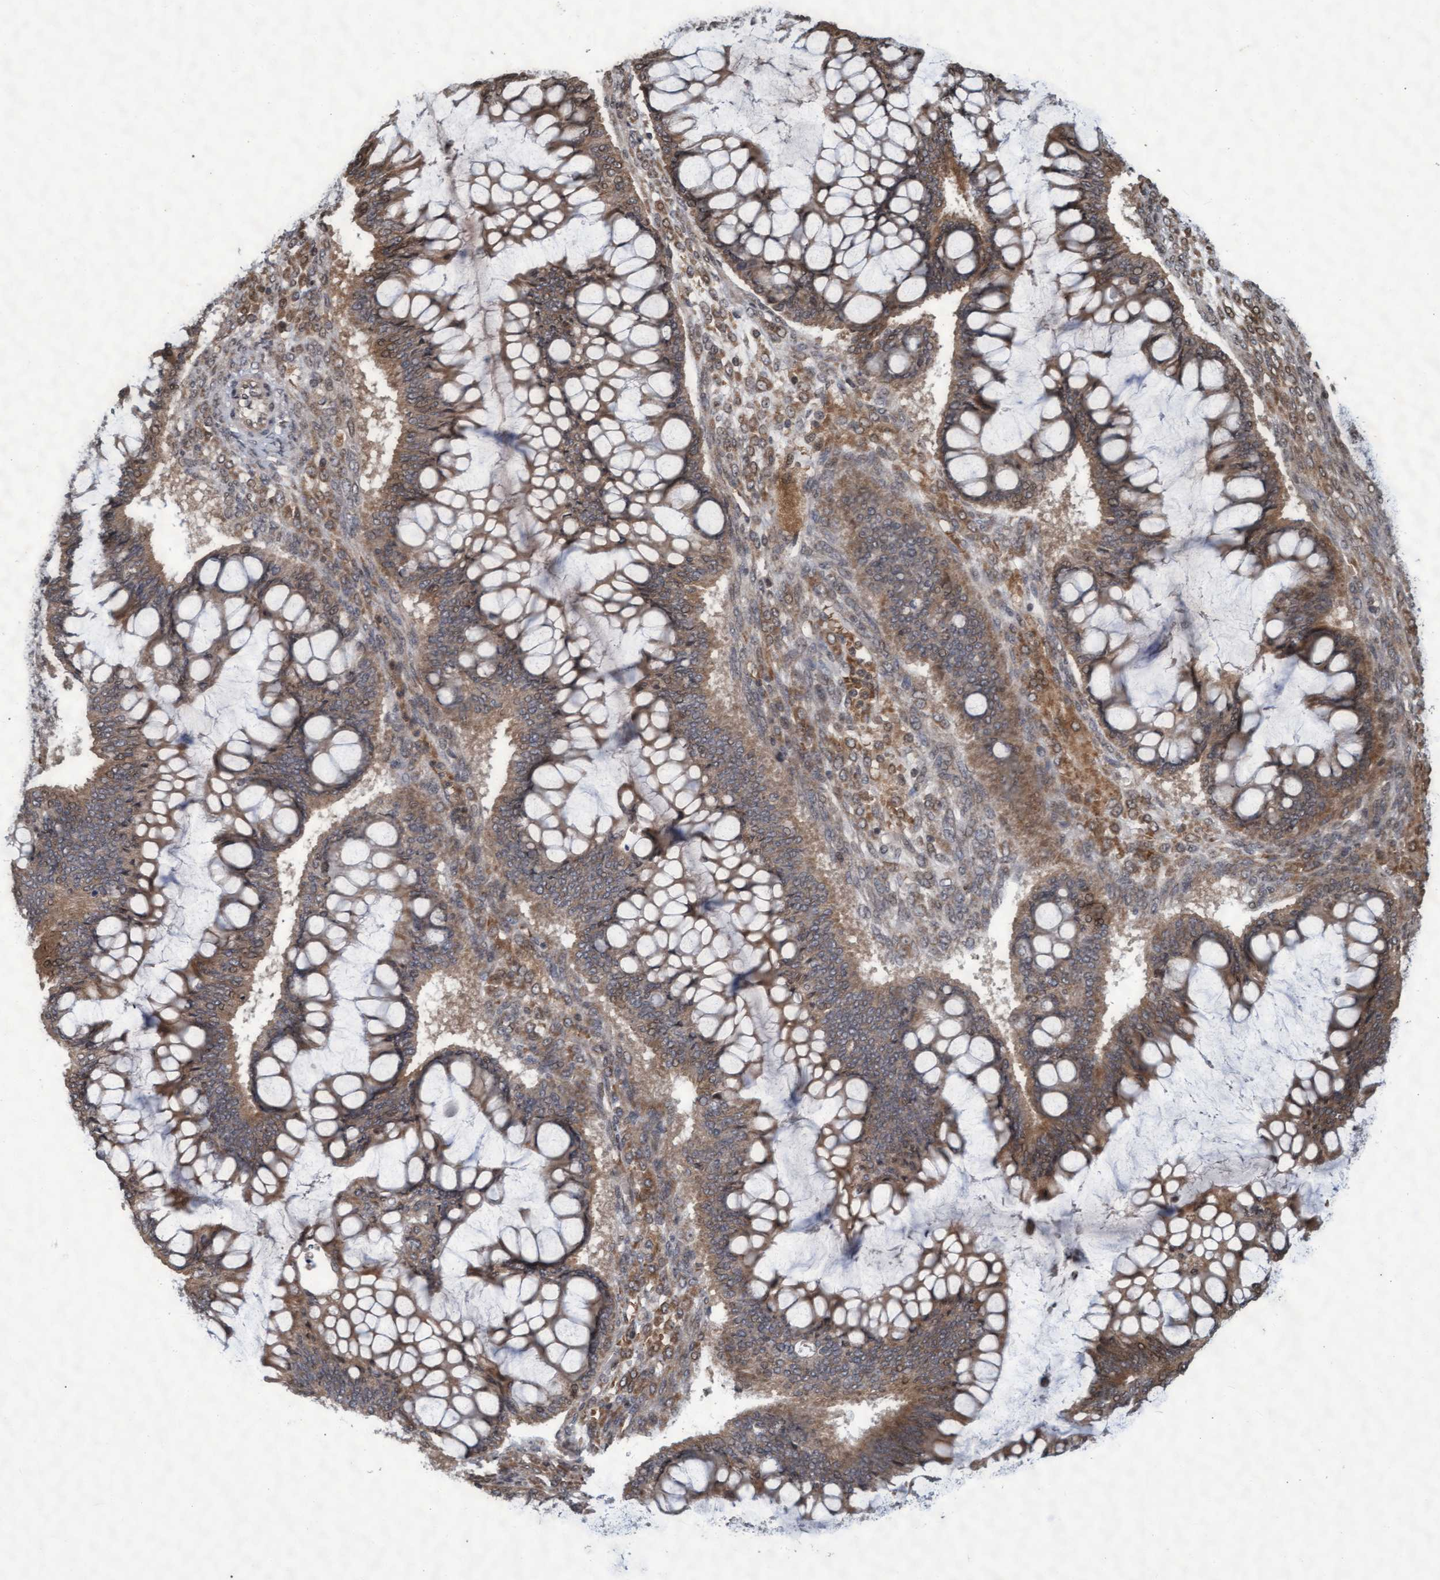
{"staining": {"intensity": "moderate", "quantity": ">75%", "location": "cytoplasmic/membranous"}, "tissue": "ovarian cancer", "cell_type": "Tumor cells", "image_type": "cancer", "snomed": [{"axis": "morphology", "description": "Cystadenocarcinoma, mucinous, NOS"}, {"axis": "topography", "description": "Ovary"}], "caption": "Mucinous cystadenocarcinoma (ovarian) stained for a protein (brown) reveals moderate cytoplasmic/membranous positive staining in about >75% of tumor cells.", "gene": "KCNC2", "patient": {"sex": "female", "age": 73}}